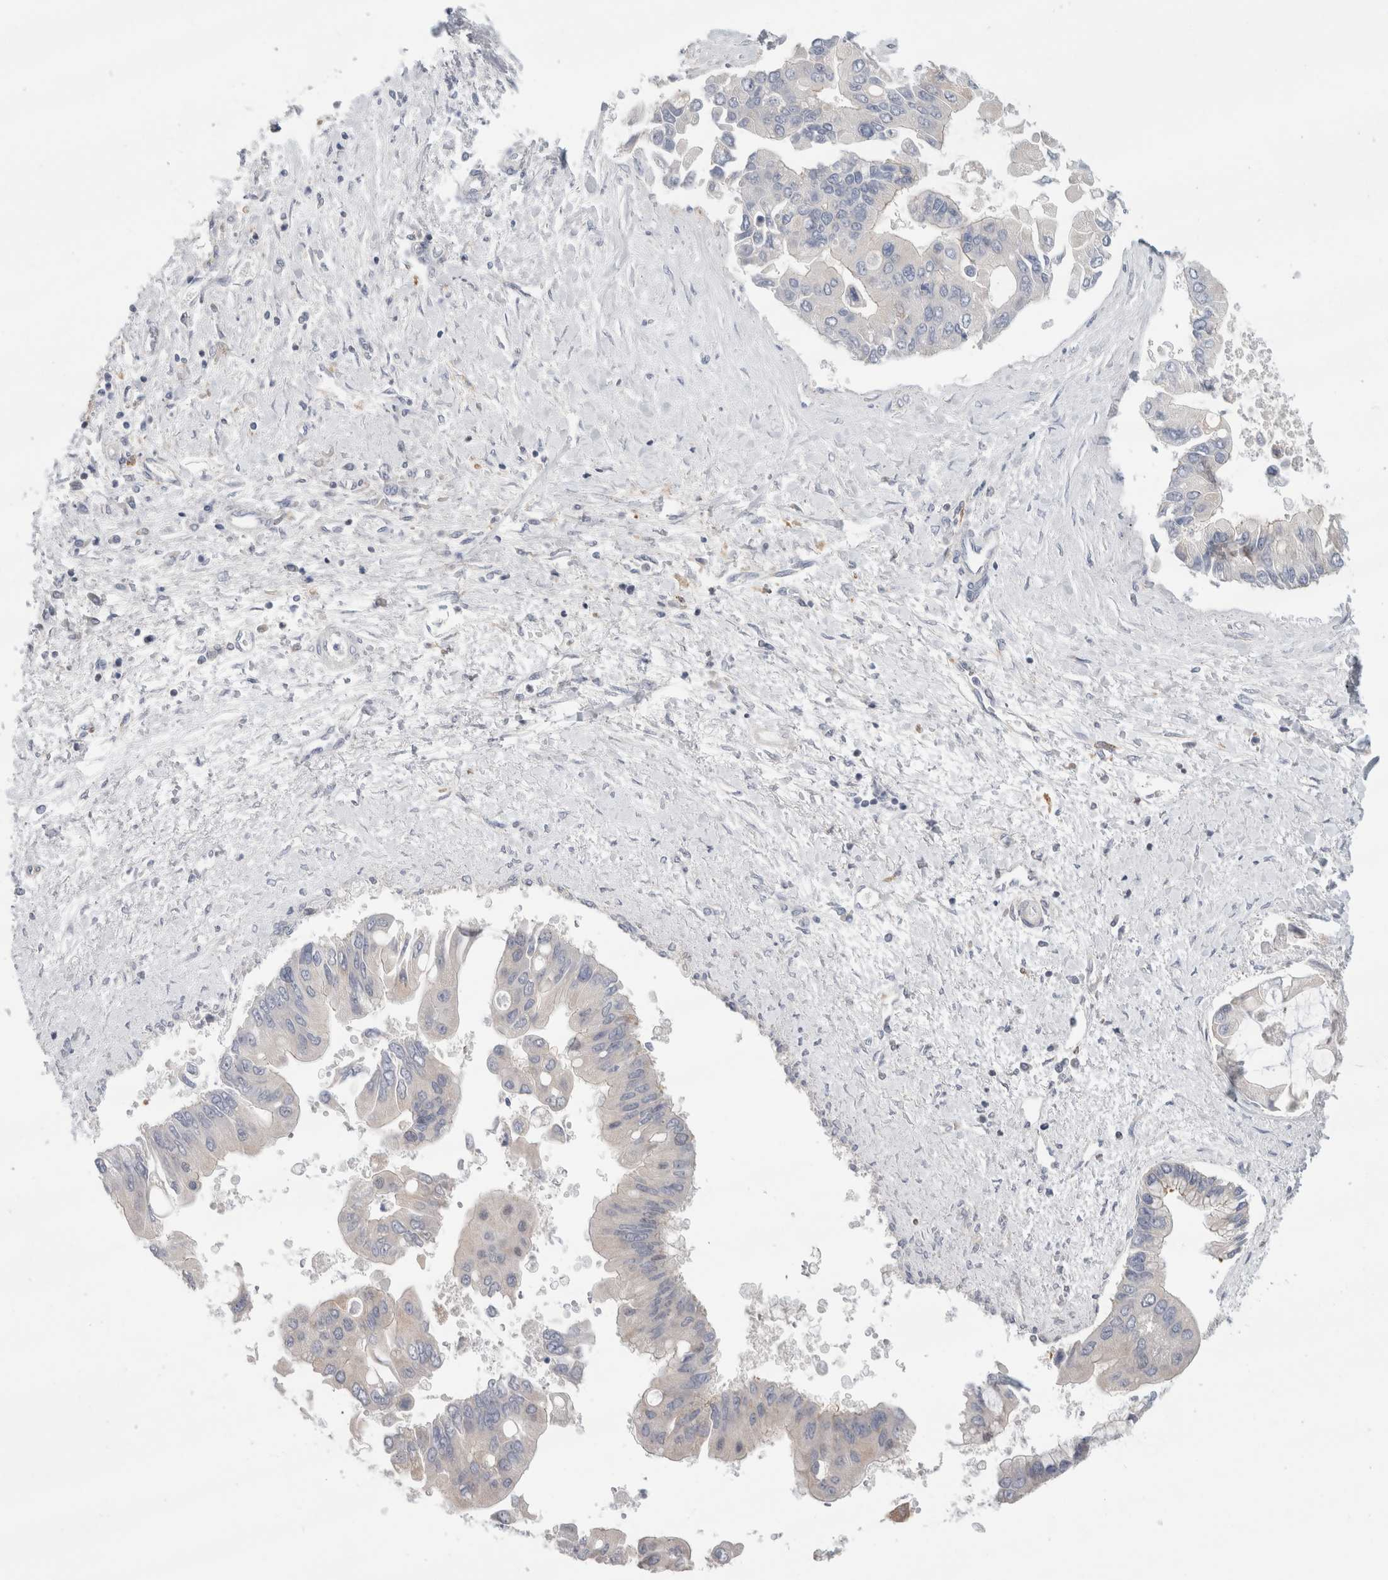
{"staining": {"intensity": "negative", "quantity": "none", "location": "none"}, "tissue": "liver cancer", "cell_type": "Tumor cells", "image_type": "cancer", "snomed": [{"axis": "morphology", "description": "Cholangiocarcinoma"}, {"axis": "topography", "description": "Liver"}], "caption": "This is an immunohistochemistry (IHC) micrograph of liver cancer. There is no staining in tumor cells.", "gene": "SYTL5", "patient": {"sex": "male", "age": 50}}